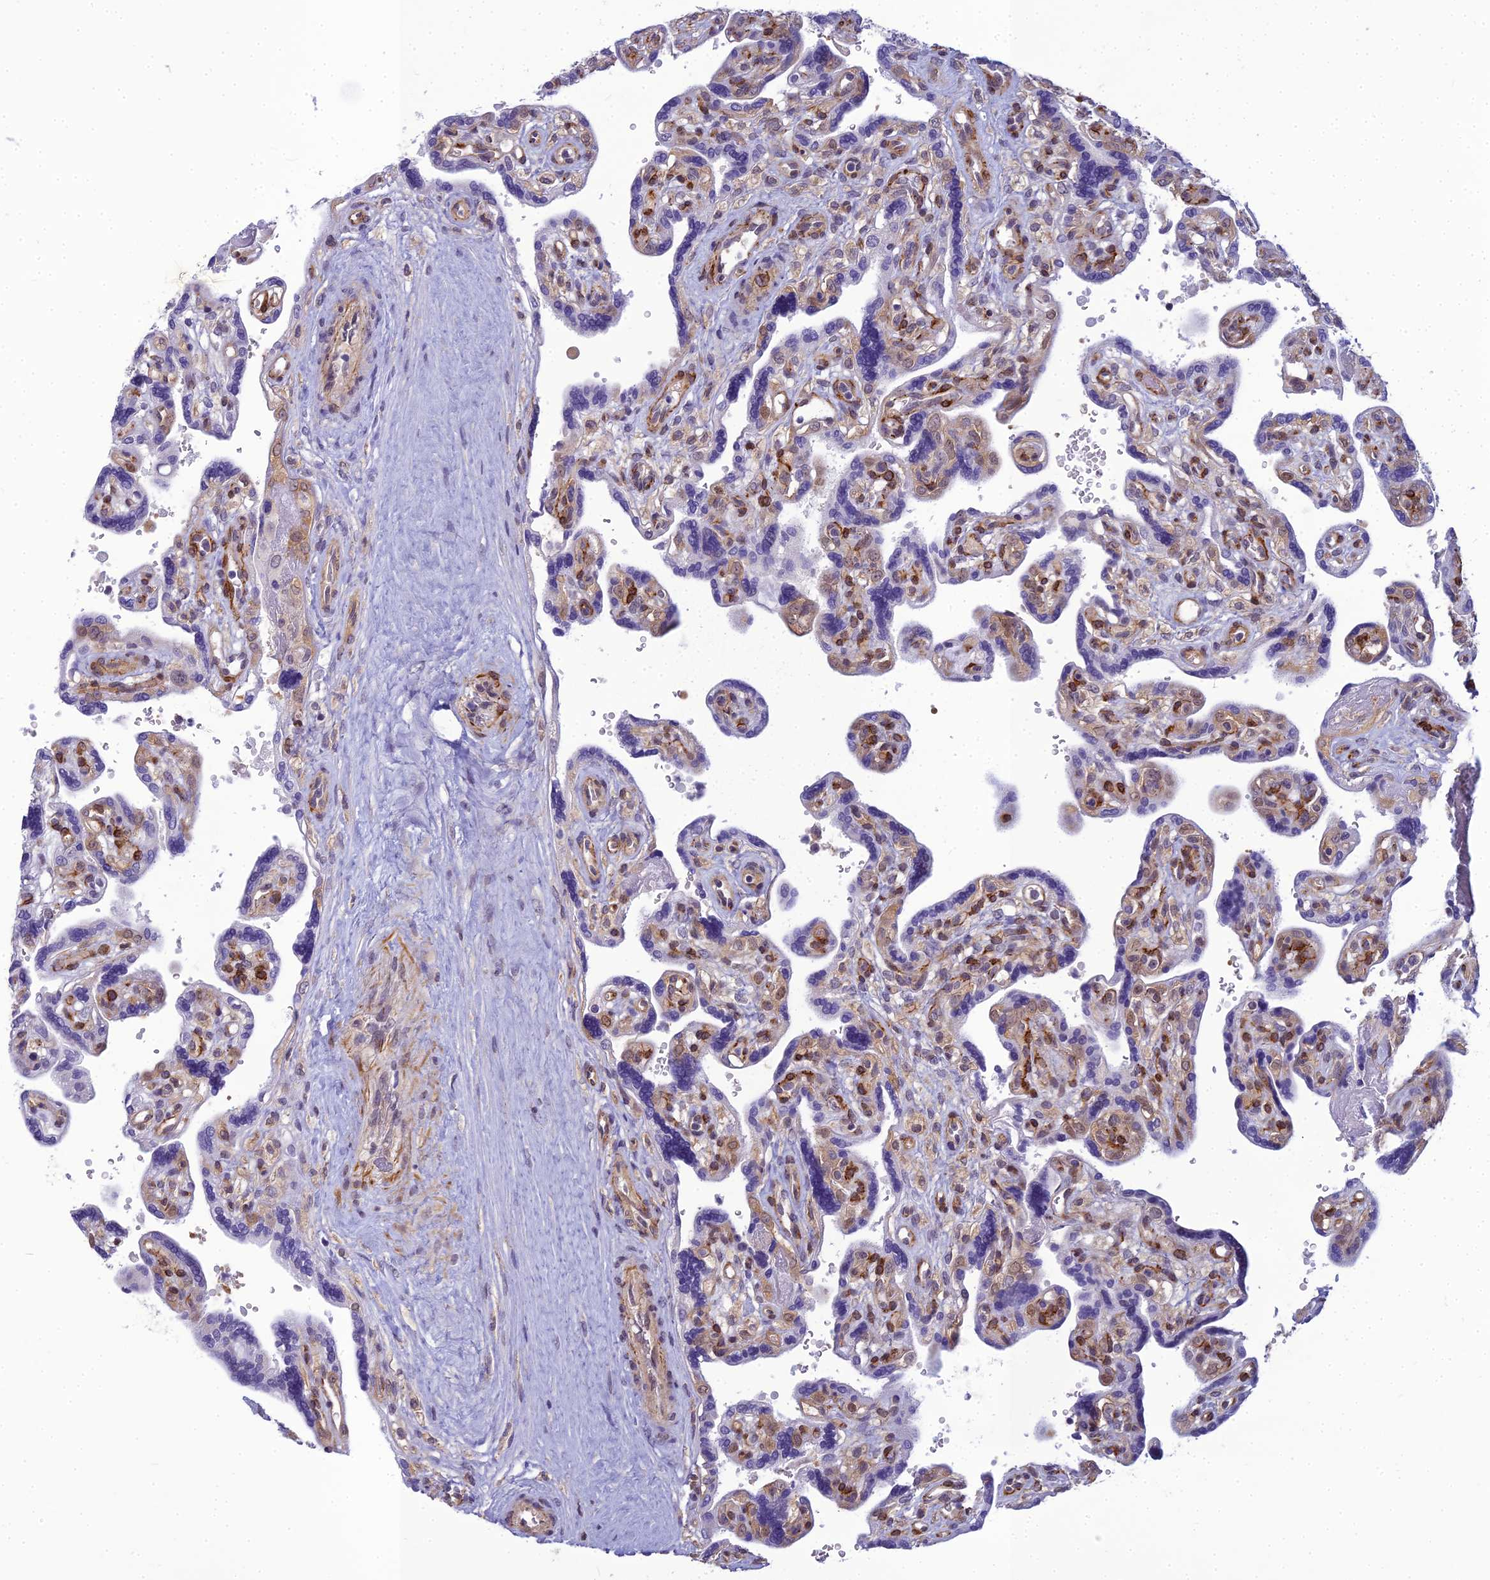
{"staining": {"intensity": "moderate", "quantity": "25%-75%", "location": "cytoplasmic/membranous,nuclear"}, "tissue": "placenta", "cell_type": "Trophoblastic cells", "image_type": "normal", "snomed": [{"axis": "morphology", "description": "Normal tissue, NOS"}, {"axis": "topography", "description": "Placenta"}], "caption": "This micrograph displays immunohistochemistry (IHC) staining of unremarkable human placenta, with medium moderate cytoplasmic/membranous,nuclear expression in about 25%-75% of trophoblastic cells.", "gene": "RGL3", "patient": {"sex": "female", "age": 39}}